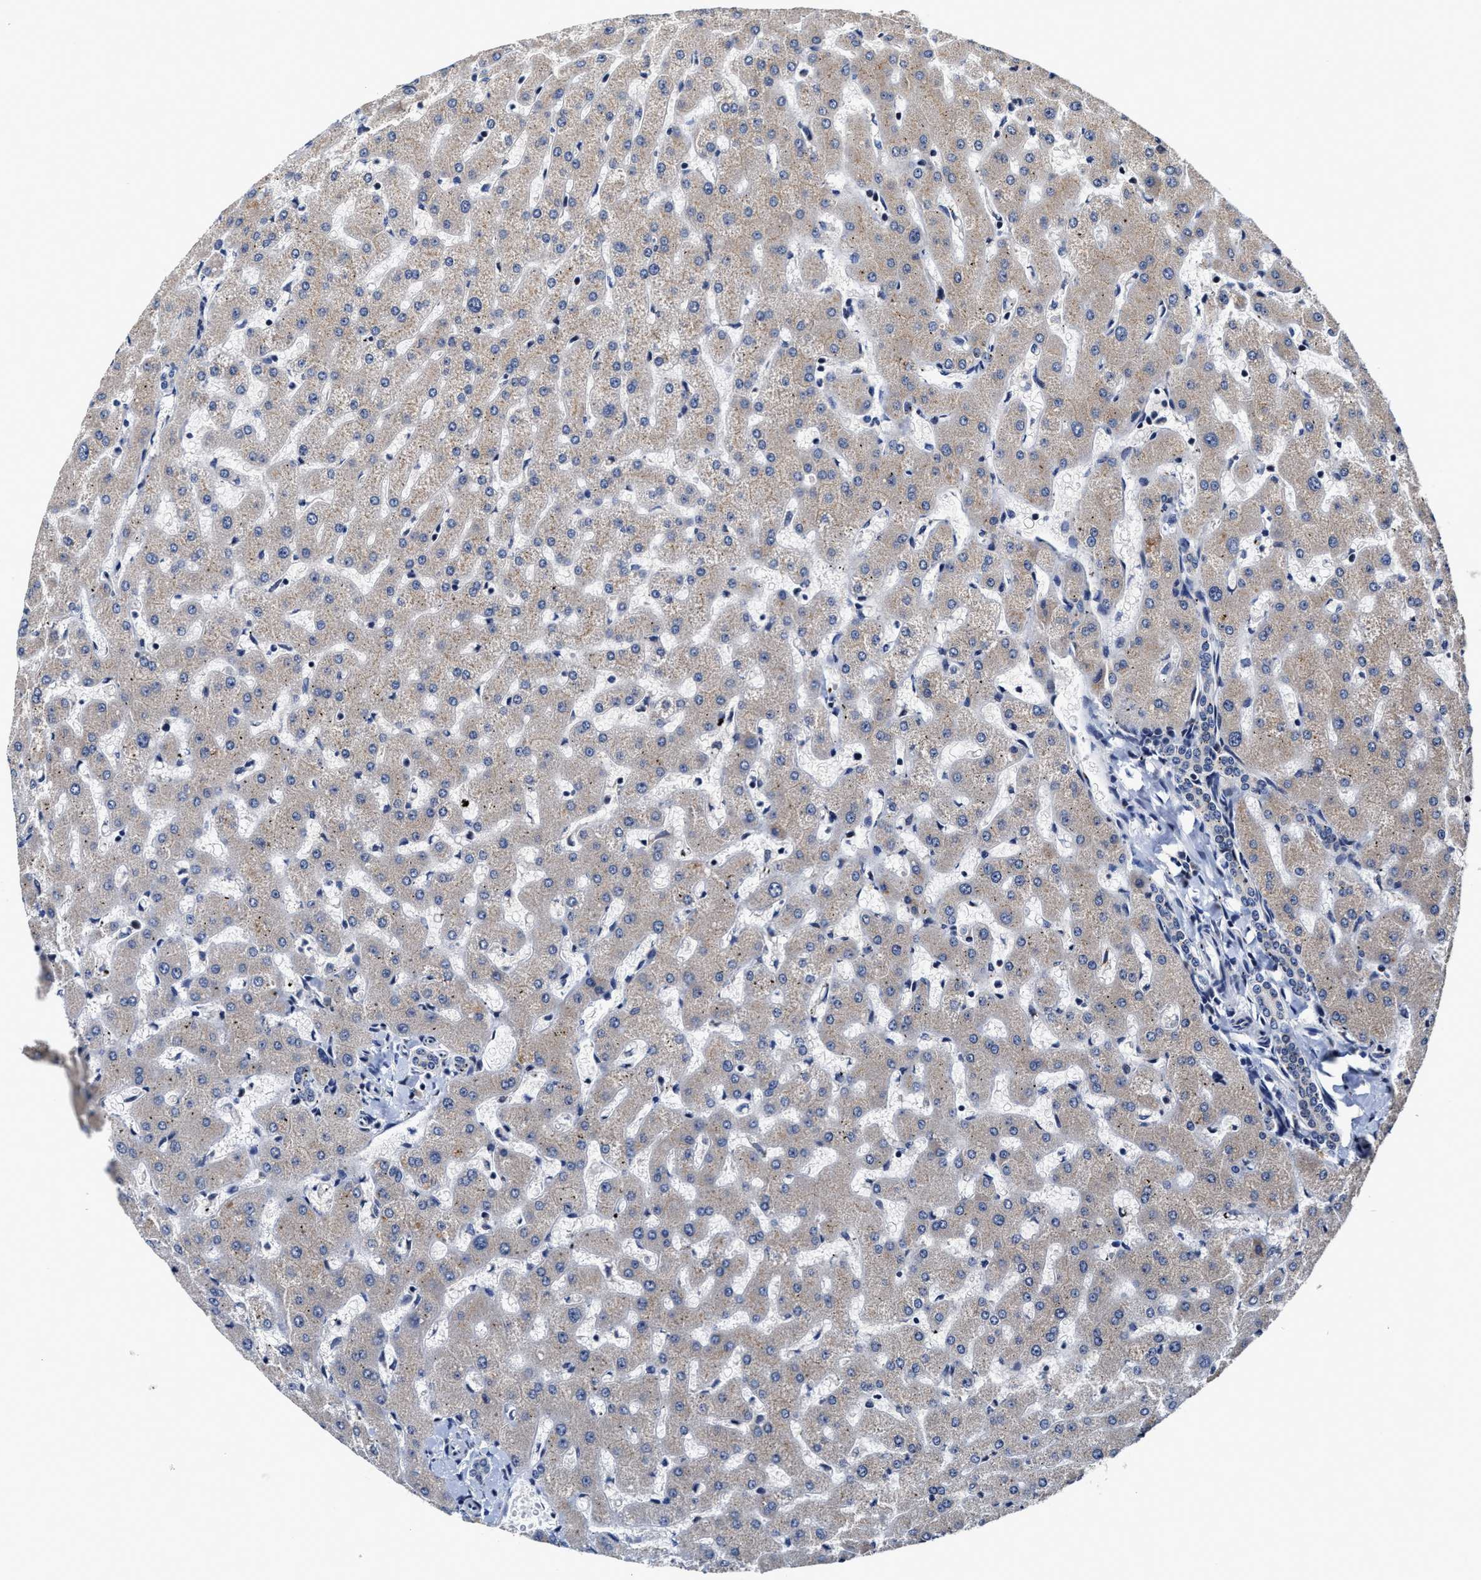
{"staining": {"intensity": "negative", "quantity": "none", "location": "none"}, "tissue": "liver", "cell_type": "Cholangiocytes", "image_type": "normal", "snomed": [{"axis": "morphology", "description": "Normal tissue, NOS"}, {"axis": "topography", "description": "Liver"}], "caption": "Human liver stained for a protein using IHC reveals no staining in cholangiocytes.", "gene": "TMEM53", "patient": {"sex": "female", "age": 63}}